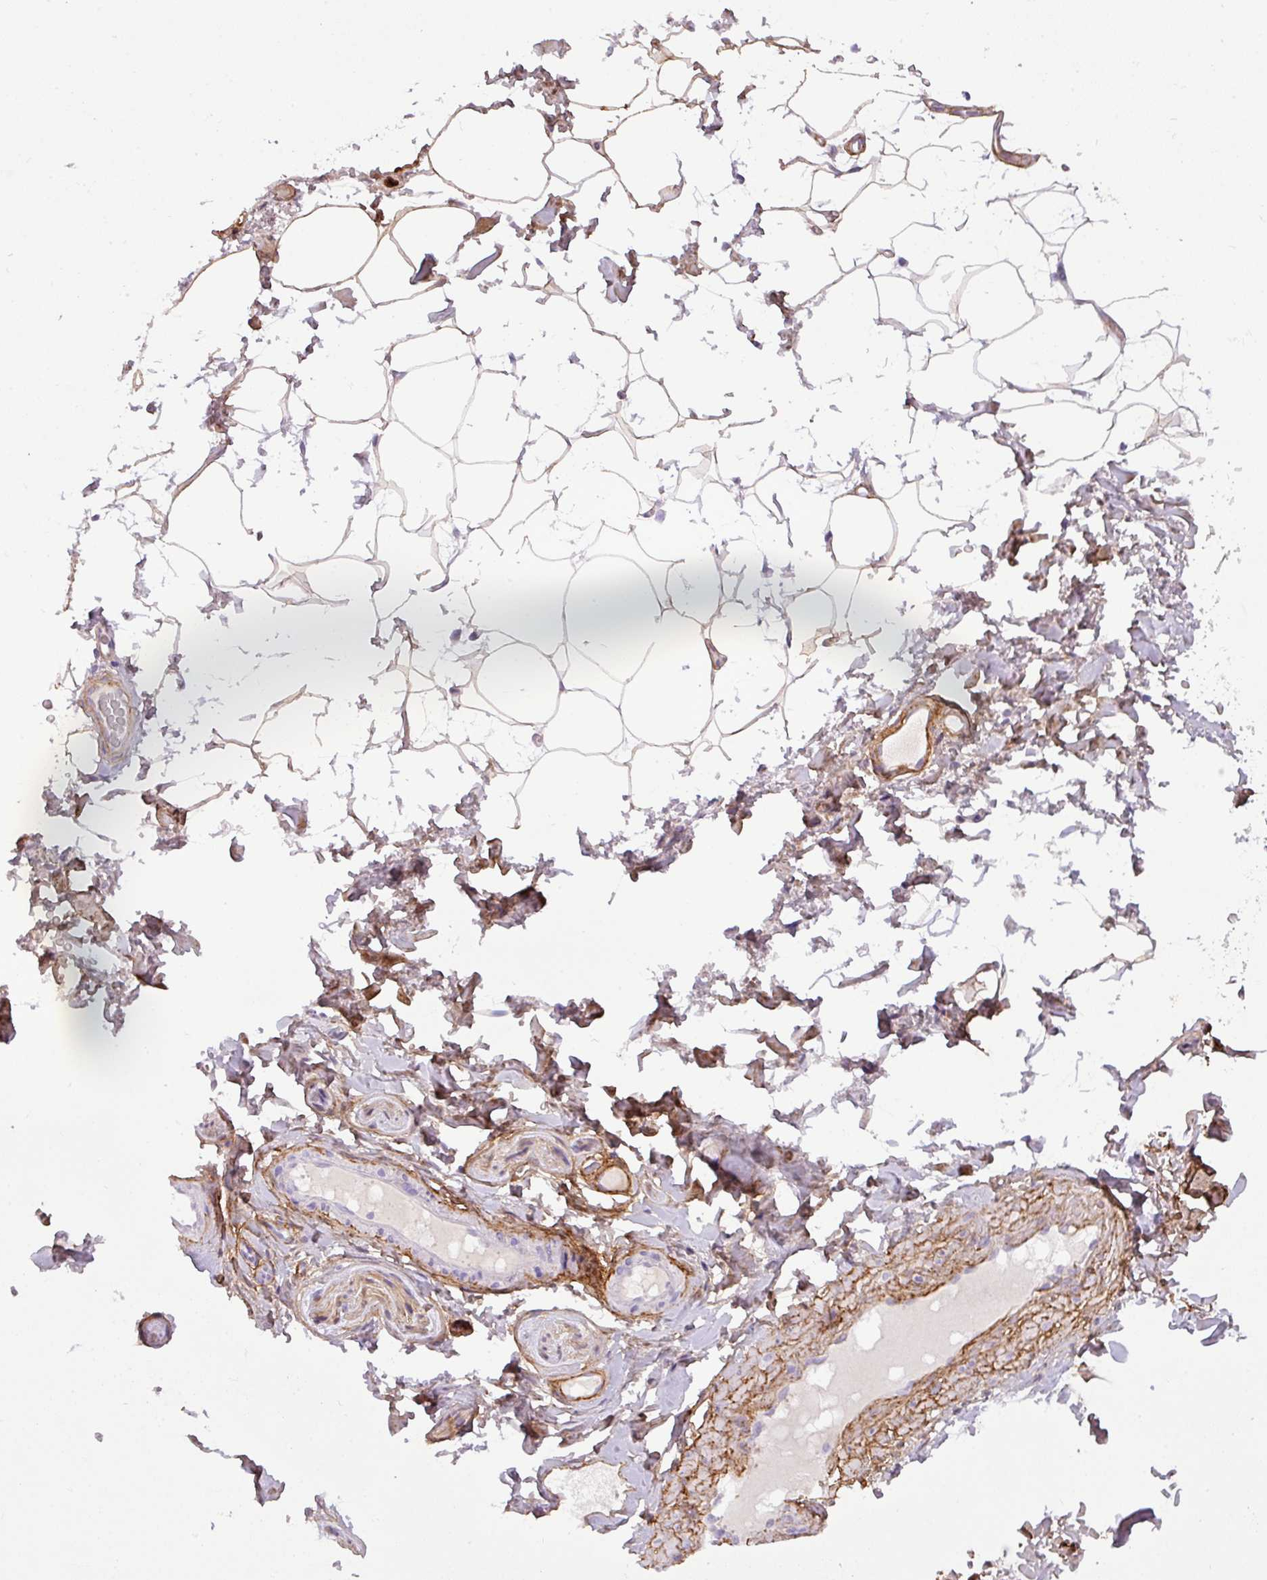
{"staining": {"intensity": "weak", "quantity": "25%-75%", "location": "cytoplasmic/membranous"}, "tissue": "adipose tissue", "cell_type": "Adipocytes", "image_type": "normal", "snomed": [{"axis": "morphology", "description": "Normal tissue, NOS"}, {"axis": "topography", "description": "Vascular tissue"}, {"axis": "topography", "description": "Peripheral nerve tissue"}], "caption": "Immunohistochemistry (IHC) micrograph of unremarkable adipose tissue: adipose tissue stained using IHC exhibits low levels of weak protein expression localized specifically in the cytoplasmic/membranous of adipocytes, appearing as a cytoplasmic/membranous brown color.", "gene": "PARD6G", "patient": {"sex": "male", "age": 41}}